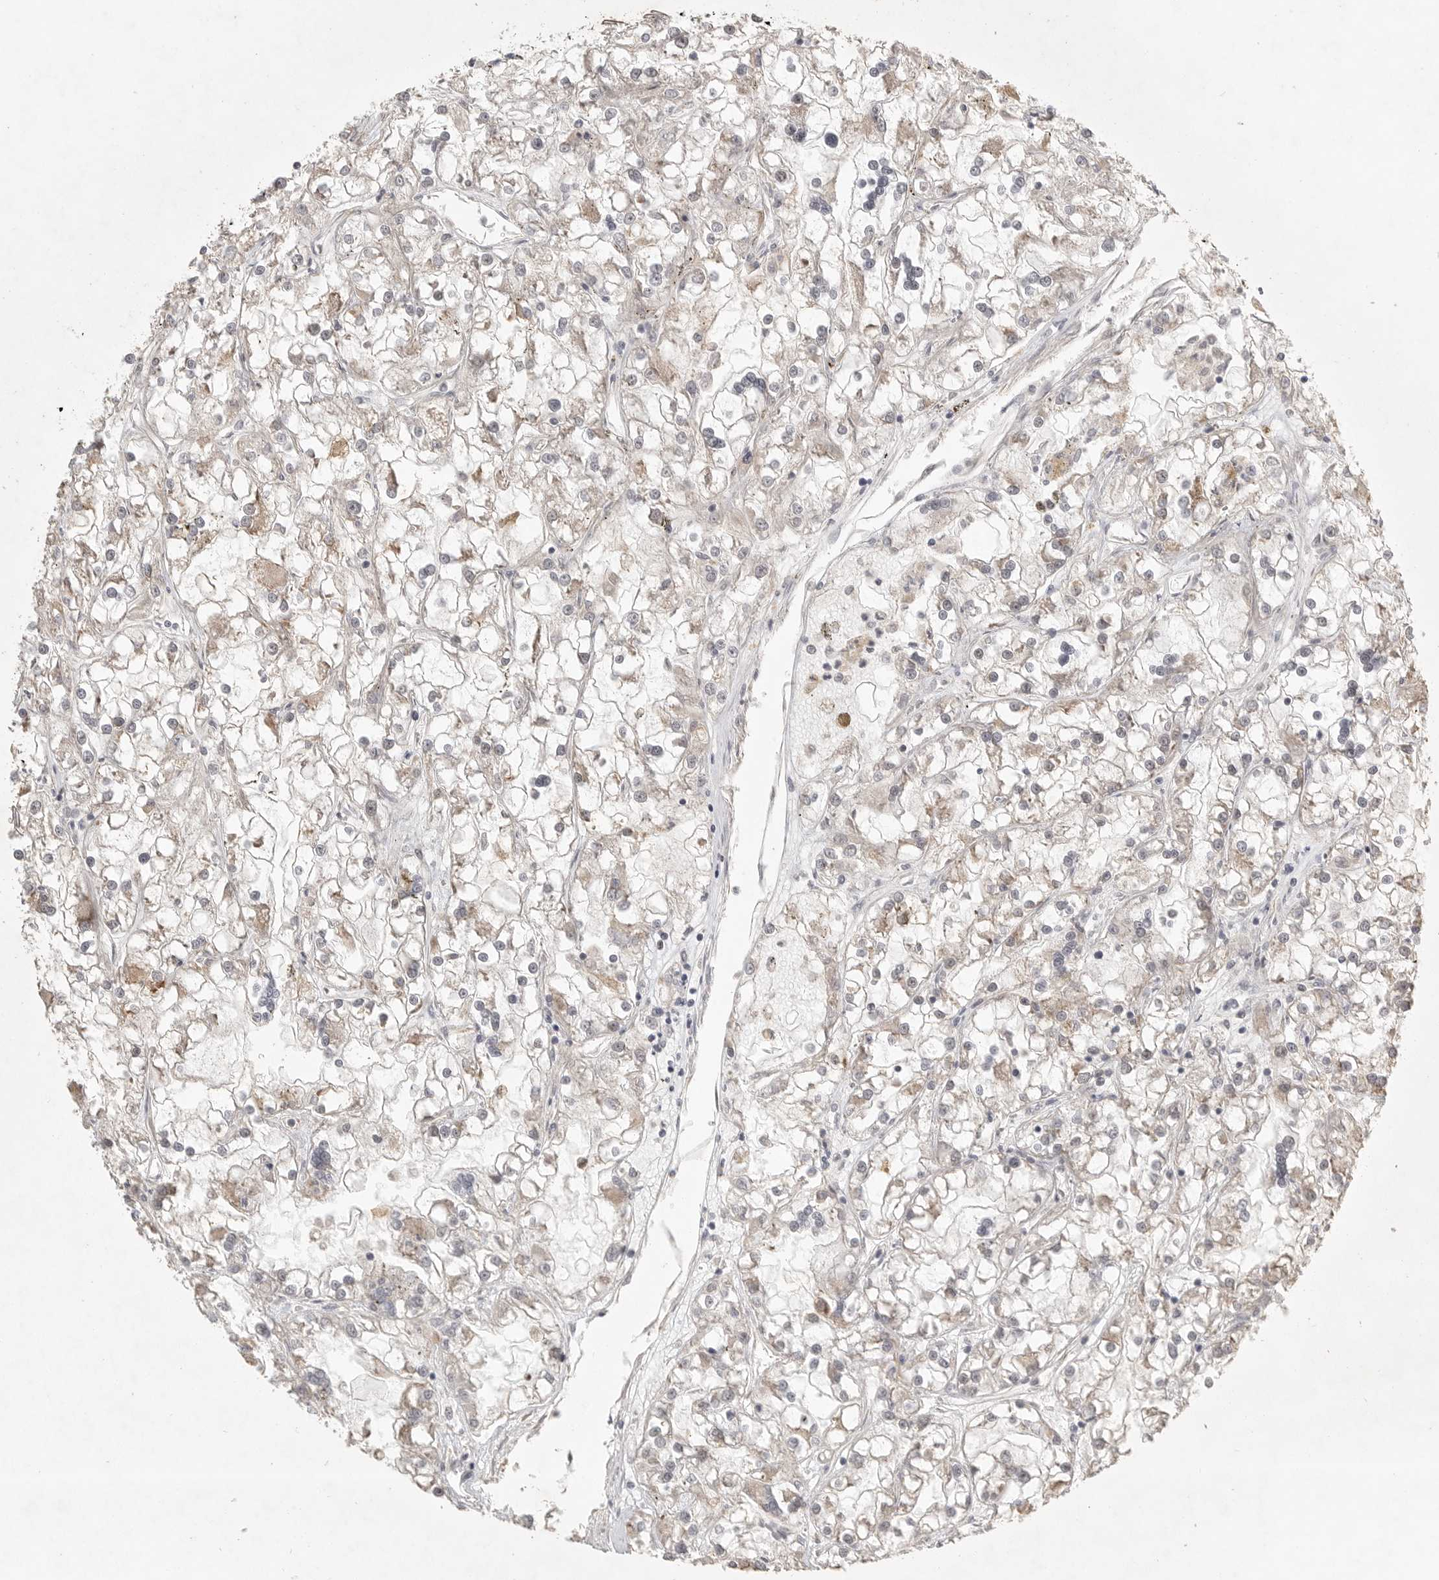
{"staining": {"intensity": "negative", "quantity": "none", "location": "none"}, "tissue": "renal cancer", "cell_type": "Tumor cells", "image_type": "cancer", "snomed": [{"axis": "morphology", "description": "Adenocarcinoma, NOS"}, {"axis": "topography", "description": "Kidney"}], "caption": "Micrograph shows no significant protein expression in tumor cells of renal cancer. (Stains: DAB (3,3'-diaminobenzidine) immunohistochemistry with hematoxylin counter stain, Microscopy: brightfield microscopy at high magnification).", "gene": "POMP", "patient": {"sex": "female", "age": 52}}